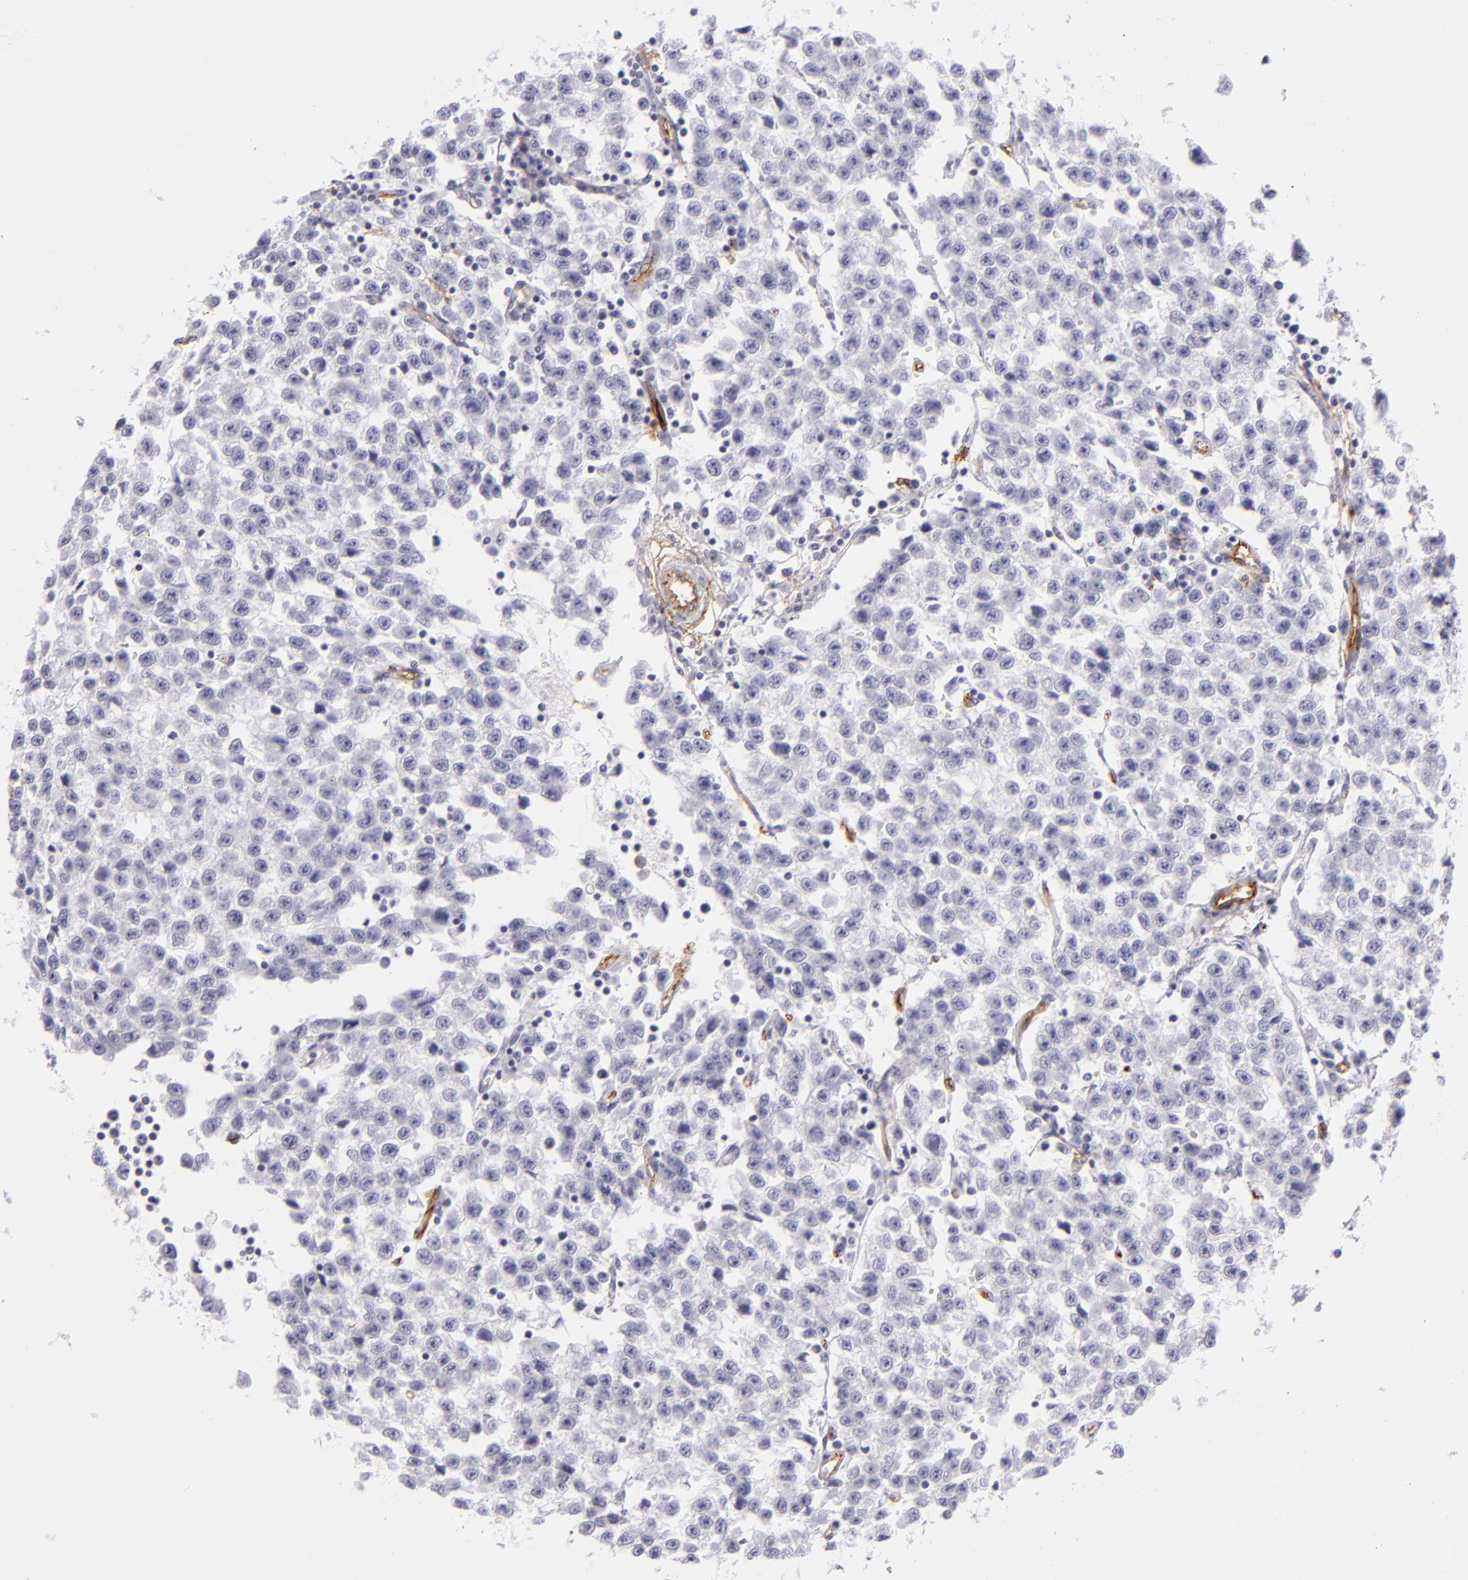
{"staining": {"intensity": "negative", "quantity": "none", "location": "none"}, "tissue": "testis cancer", "cell_type": "Tumor cells", "image_type": "cancer", "snomed": [{"axis": "morphology", "description": "Seminoma, NOS"}, {"axis": "topography", "description": "Testis"}], "caption": "Immunohistochemical staining of human testis cancer displays no significant positivity in tumor cells.", "gene": "THBD", "patient": {"sex": "male", "age": 35}}